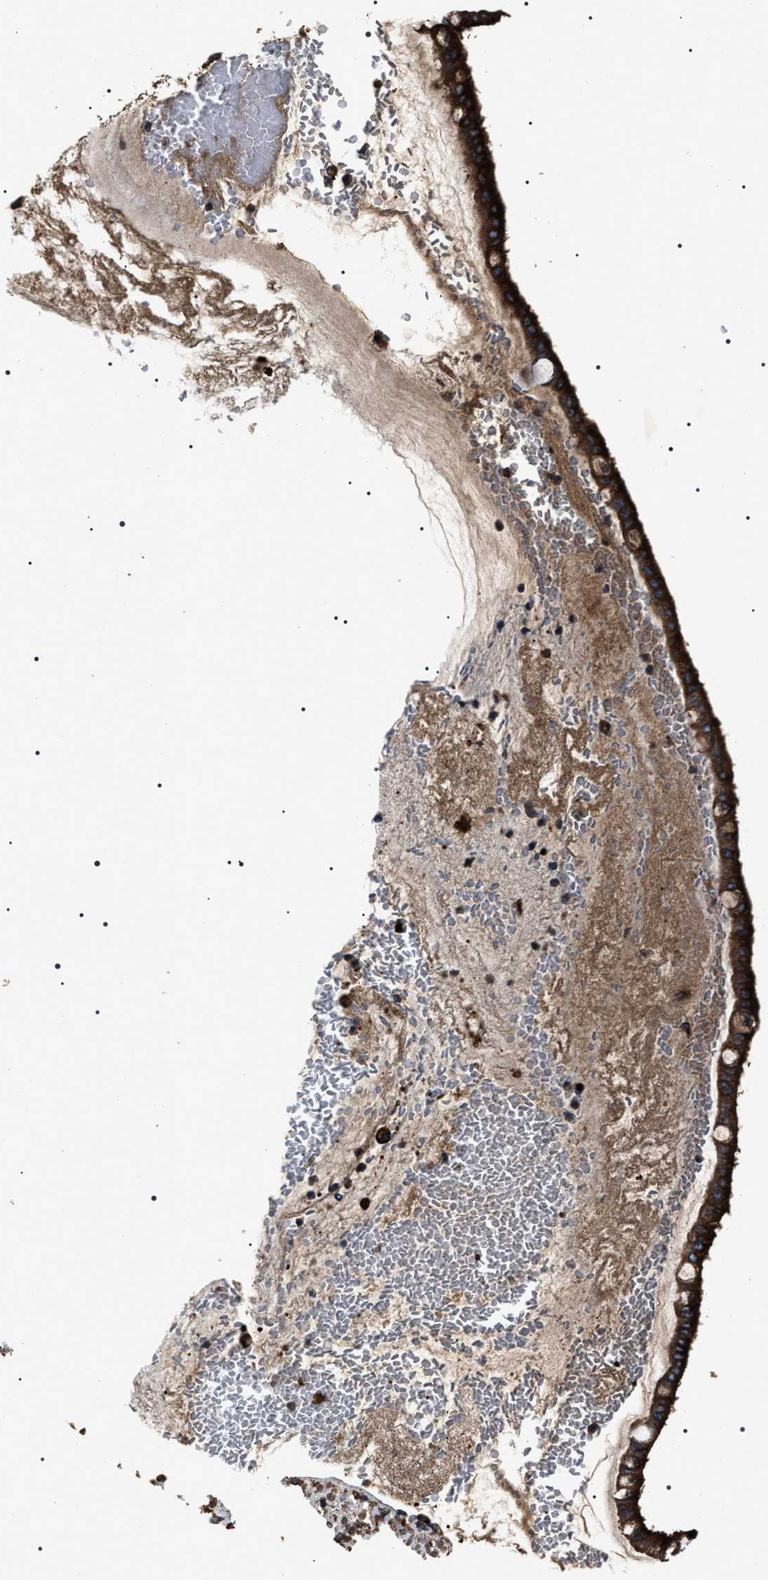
{"staining": {"intensity": "strong", "quantity": ">75%", "location": "cytoplasmic/membranous"}, "tissue": "ovarian cancer", "cell_type": "Tumor cells", "image_type": "cancer", "snomed": [{"axis": "morphology", "description": "Cystadenocarcinoma, mucinous, NOS"}, {"axis": "topography", "description": "Ovary"}], "caption": "IHC staining of ovarian mucinous cystadenocarcinoma, which exhibits high levels of strong cytoplasmic/membranous staining in about >75% of tumor cells indicating strong cytoplasmic/membranous protein positivity. The staining was performed using DAB (brown) for protein detection and nuclei were counterstained in hematoxylin (blue).", "gene": "HSCB", "patient": {"sex": "female", "age": 73}}